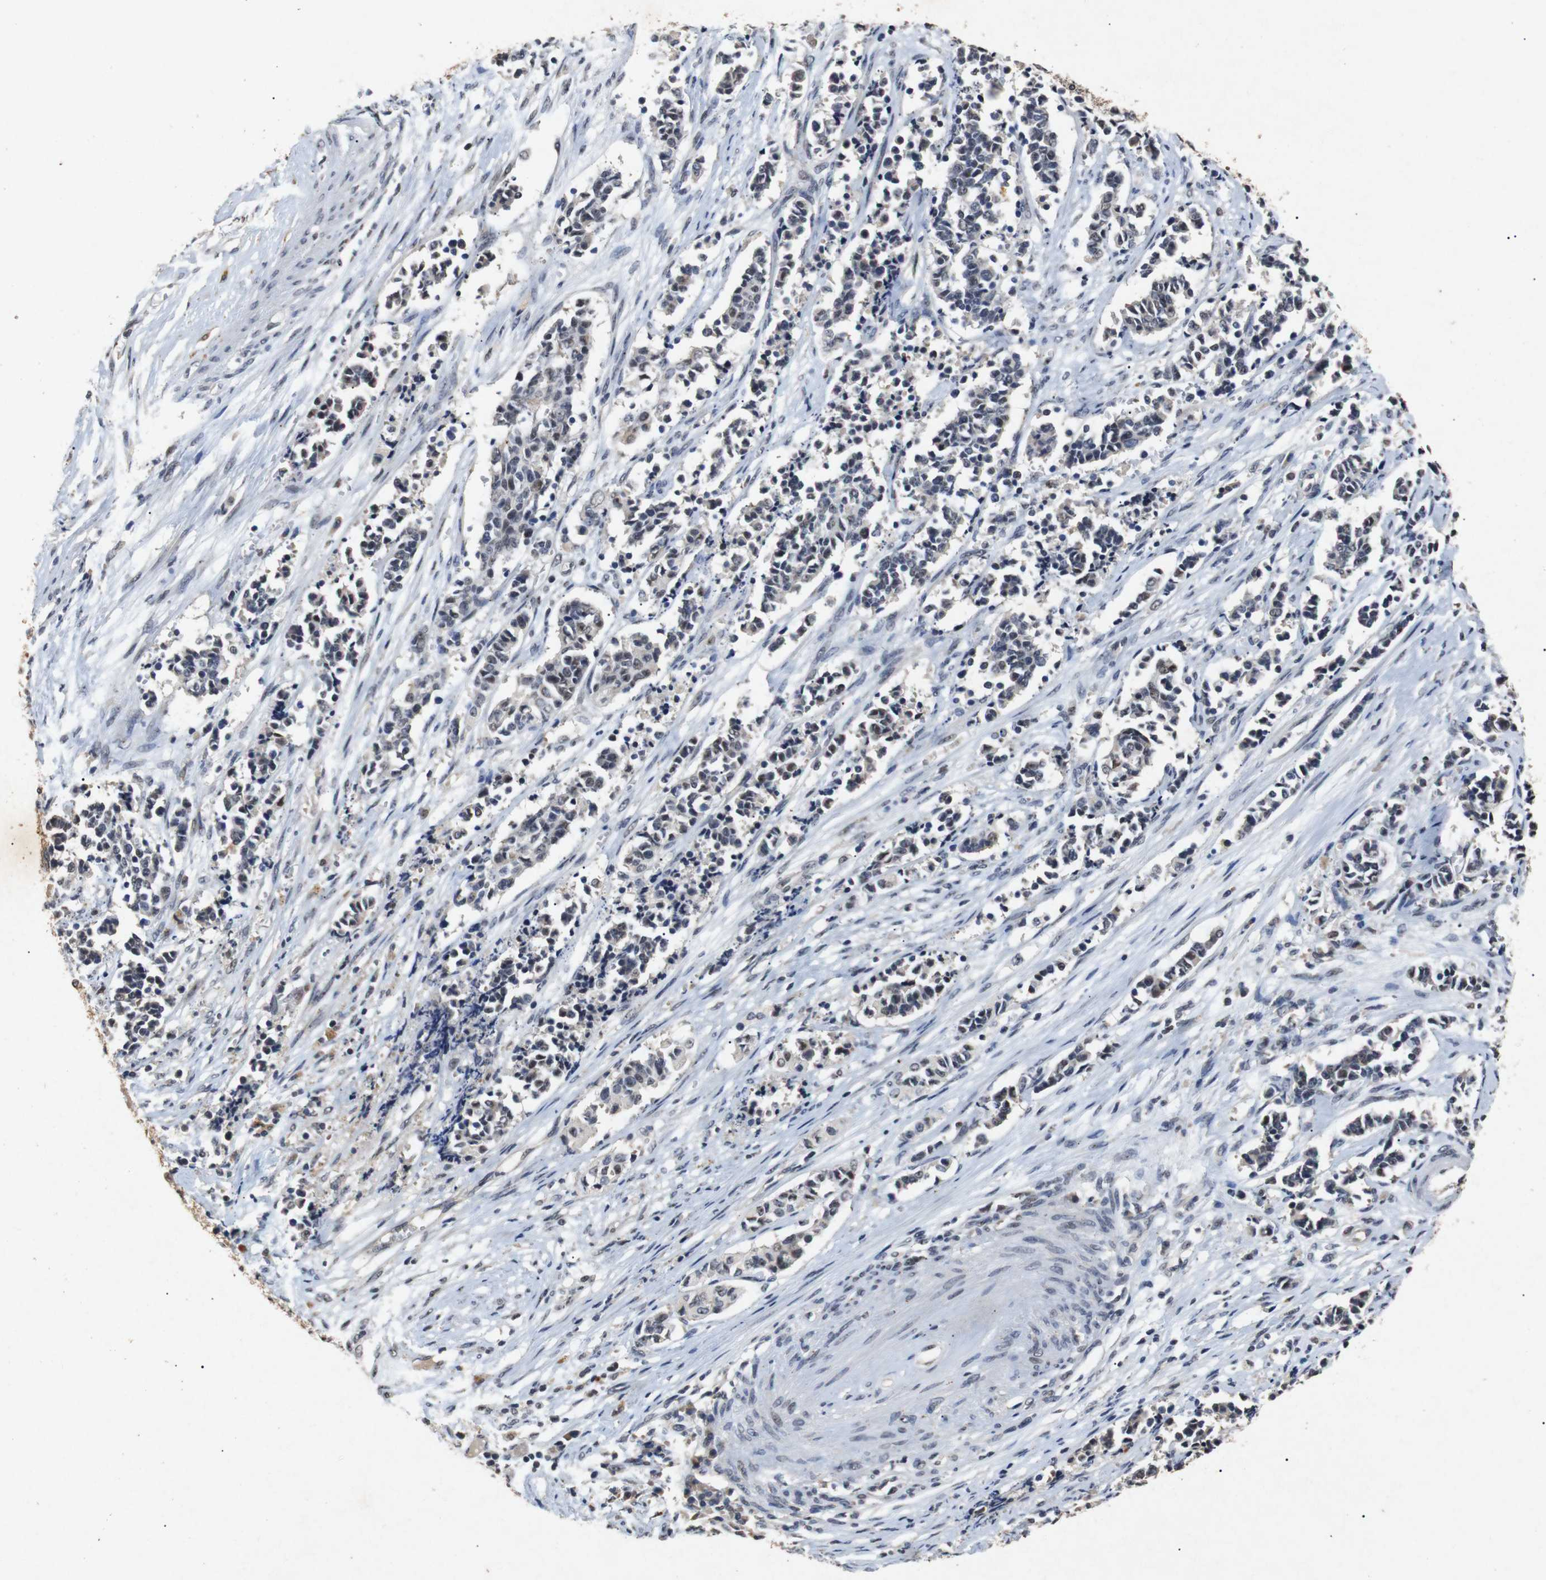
{"staining": {"intensity": "weak", "quantity": "25%-75%", "location": "nuclear"}, "tissue": "cervical cancer", "cell_type": "Tumor cells", "image_type": "cancer", "snomed": [{"axis": "morphology", "description": "Squamous cell carcinoma, NOS"}, {"axis": "topography", "description": "Cervix"}], "caption": "A micrograph of human cervical squamous cell carcinoma stained for a protein demonstrates weak nuclear brown staining in tumor cells. (brown staining indicates protein expression, while blue staining denotes nuclei).", "gene": "PARN", "patient": {"sex": "female", "age": 35}}